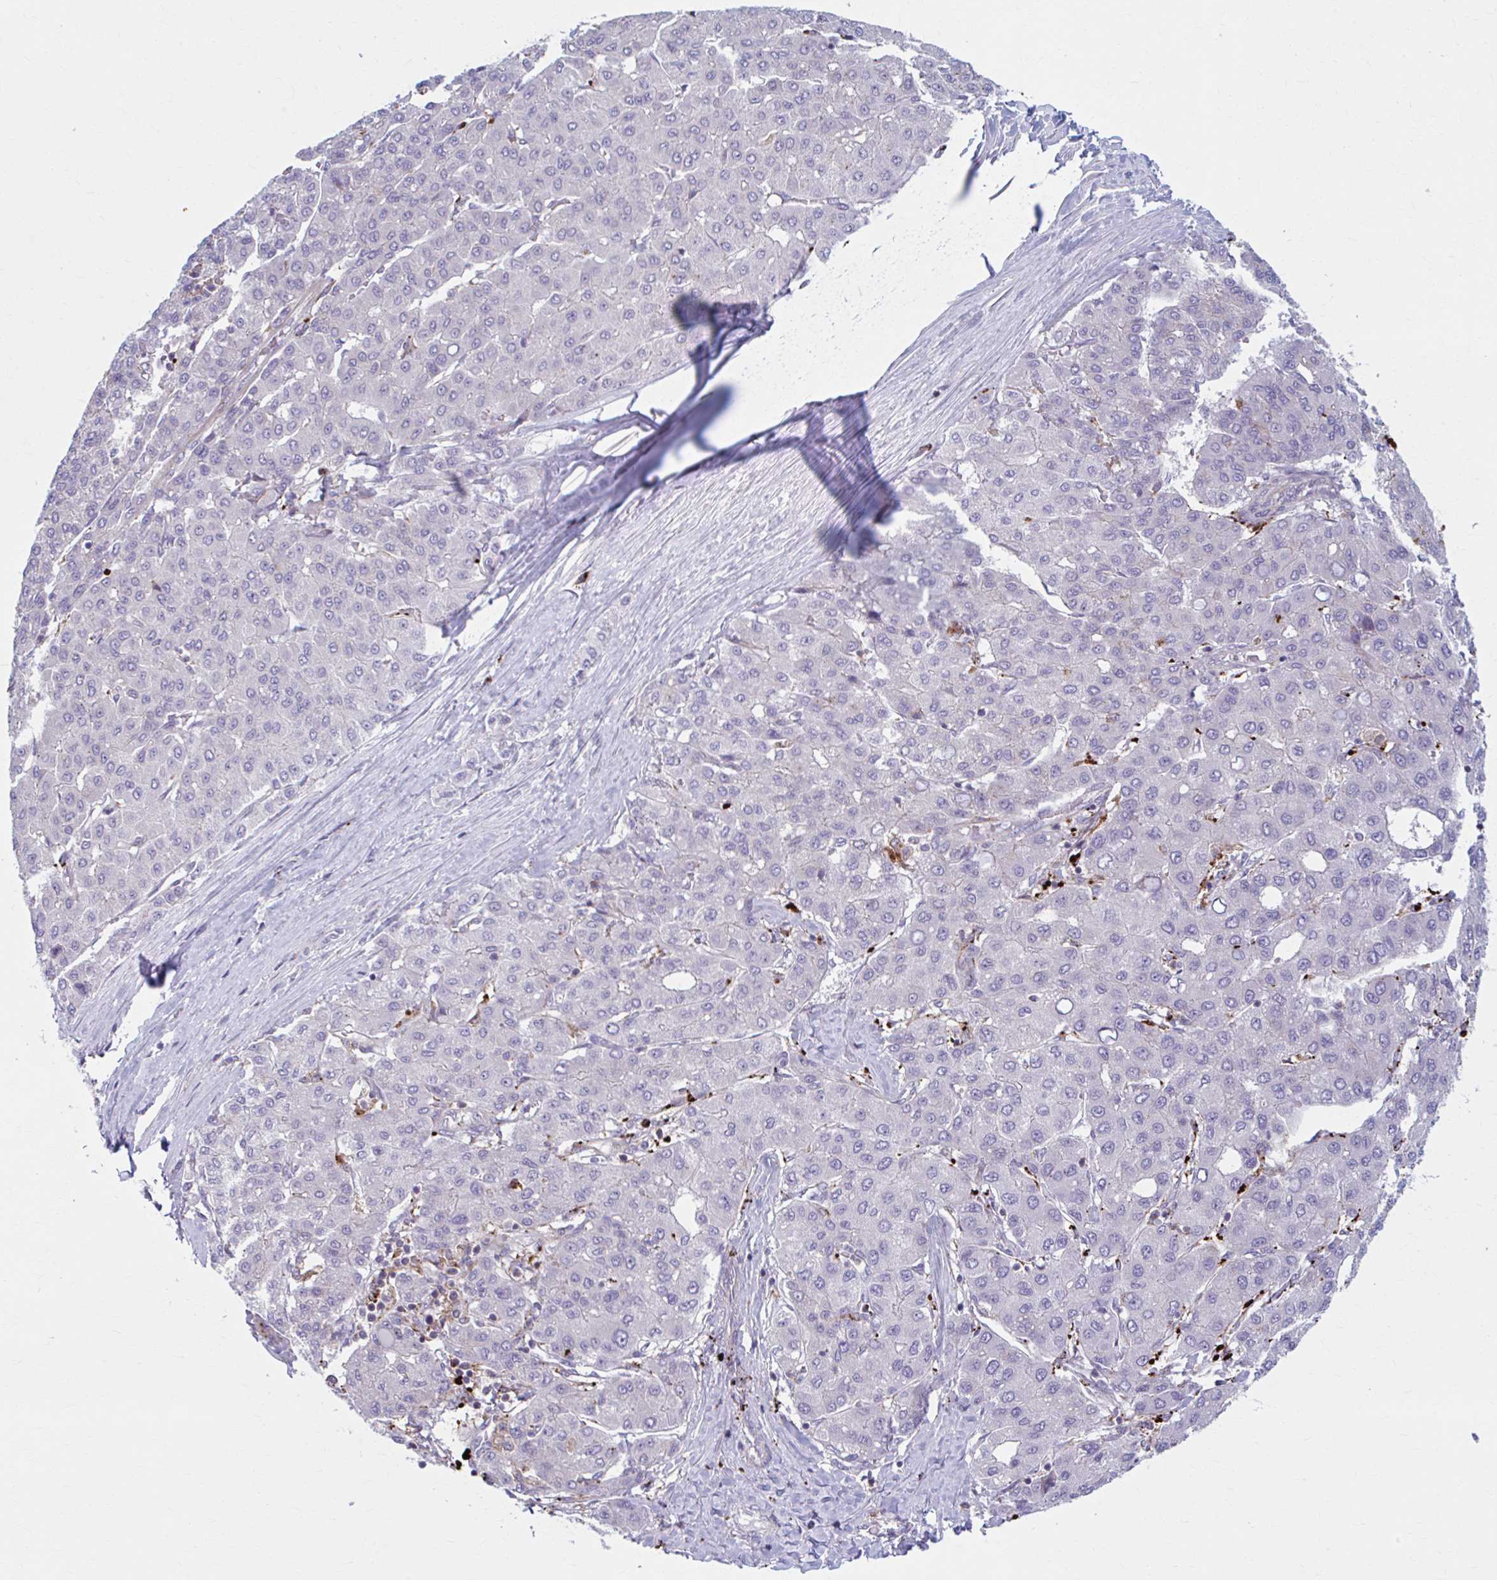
{"staining": {"intensity": "strong", "quantity": "<25%", "location": "cytoplasmic/membranous"}, "tissue": "liver cancer", "cell_type": "Tumor cells", "image_type": "cancer", "snomed": [{"axis": "morphology", "description": "Carcinoma, Hepatocellular, NOS"}, {"axis": "topography", "description": "Liver"}], "caption": "A high-resolution micrograph shows immunohistochemistry staining of liver hepatocellular carcinoma, which shows strong cytoplasmic/membranous staining in about <25% of tumor cells.", "gene": "ADAT3", "patient": {"sex": "male", "age": 65}}